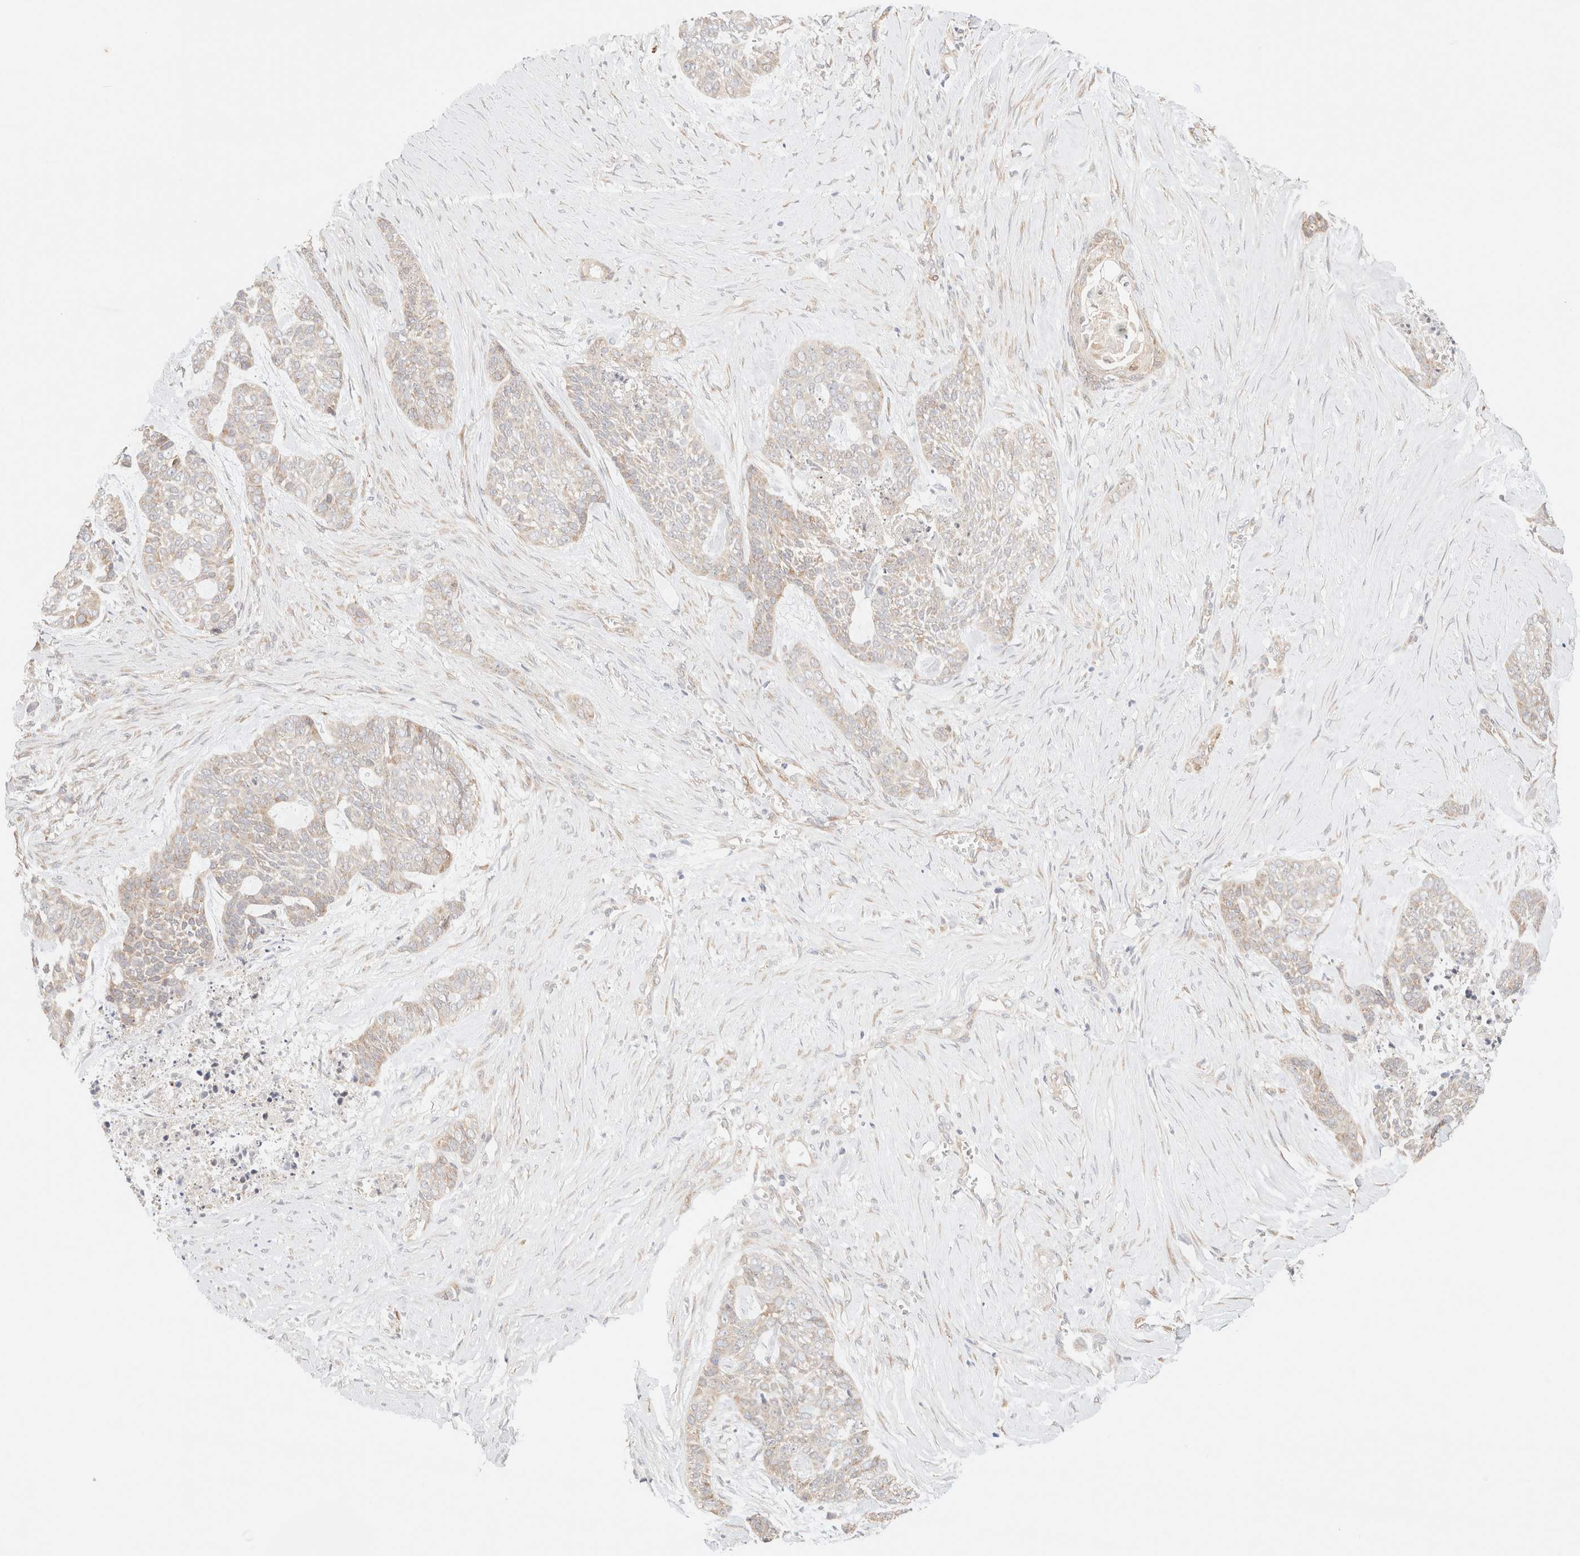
{"staining": {"intensity": "weak", "quantity": "25%-75%", "location": "cytoplasmic/membranous"}, "tissue": "skin cancer", "cell_type": "Tumor cells", "image_type": "cancer", "snomed": [{"axis": "morphology", "description": "Basal cell carcinoma"}, {"axis": "topography", "description": "Skin"}], "caption": "Immunohistochemistry (IHC) micrograph of neoplastic tissue: human skin cancer (basal cell carcinoma) stained using immunohistochemistry demonstrates low levels of weak protein expression localized specifically in the cytoplasmic/membranous of tumor cells, appearing as a cytoplasmic/membranous brown color.", "gene": "RRP15", "patient": {"sex": "female", "age": 64}}